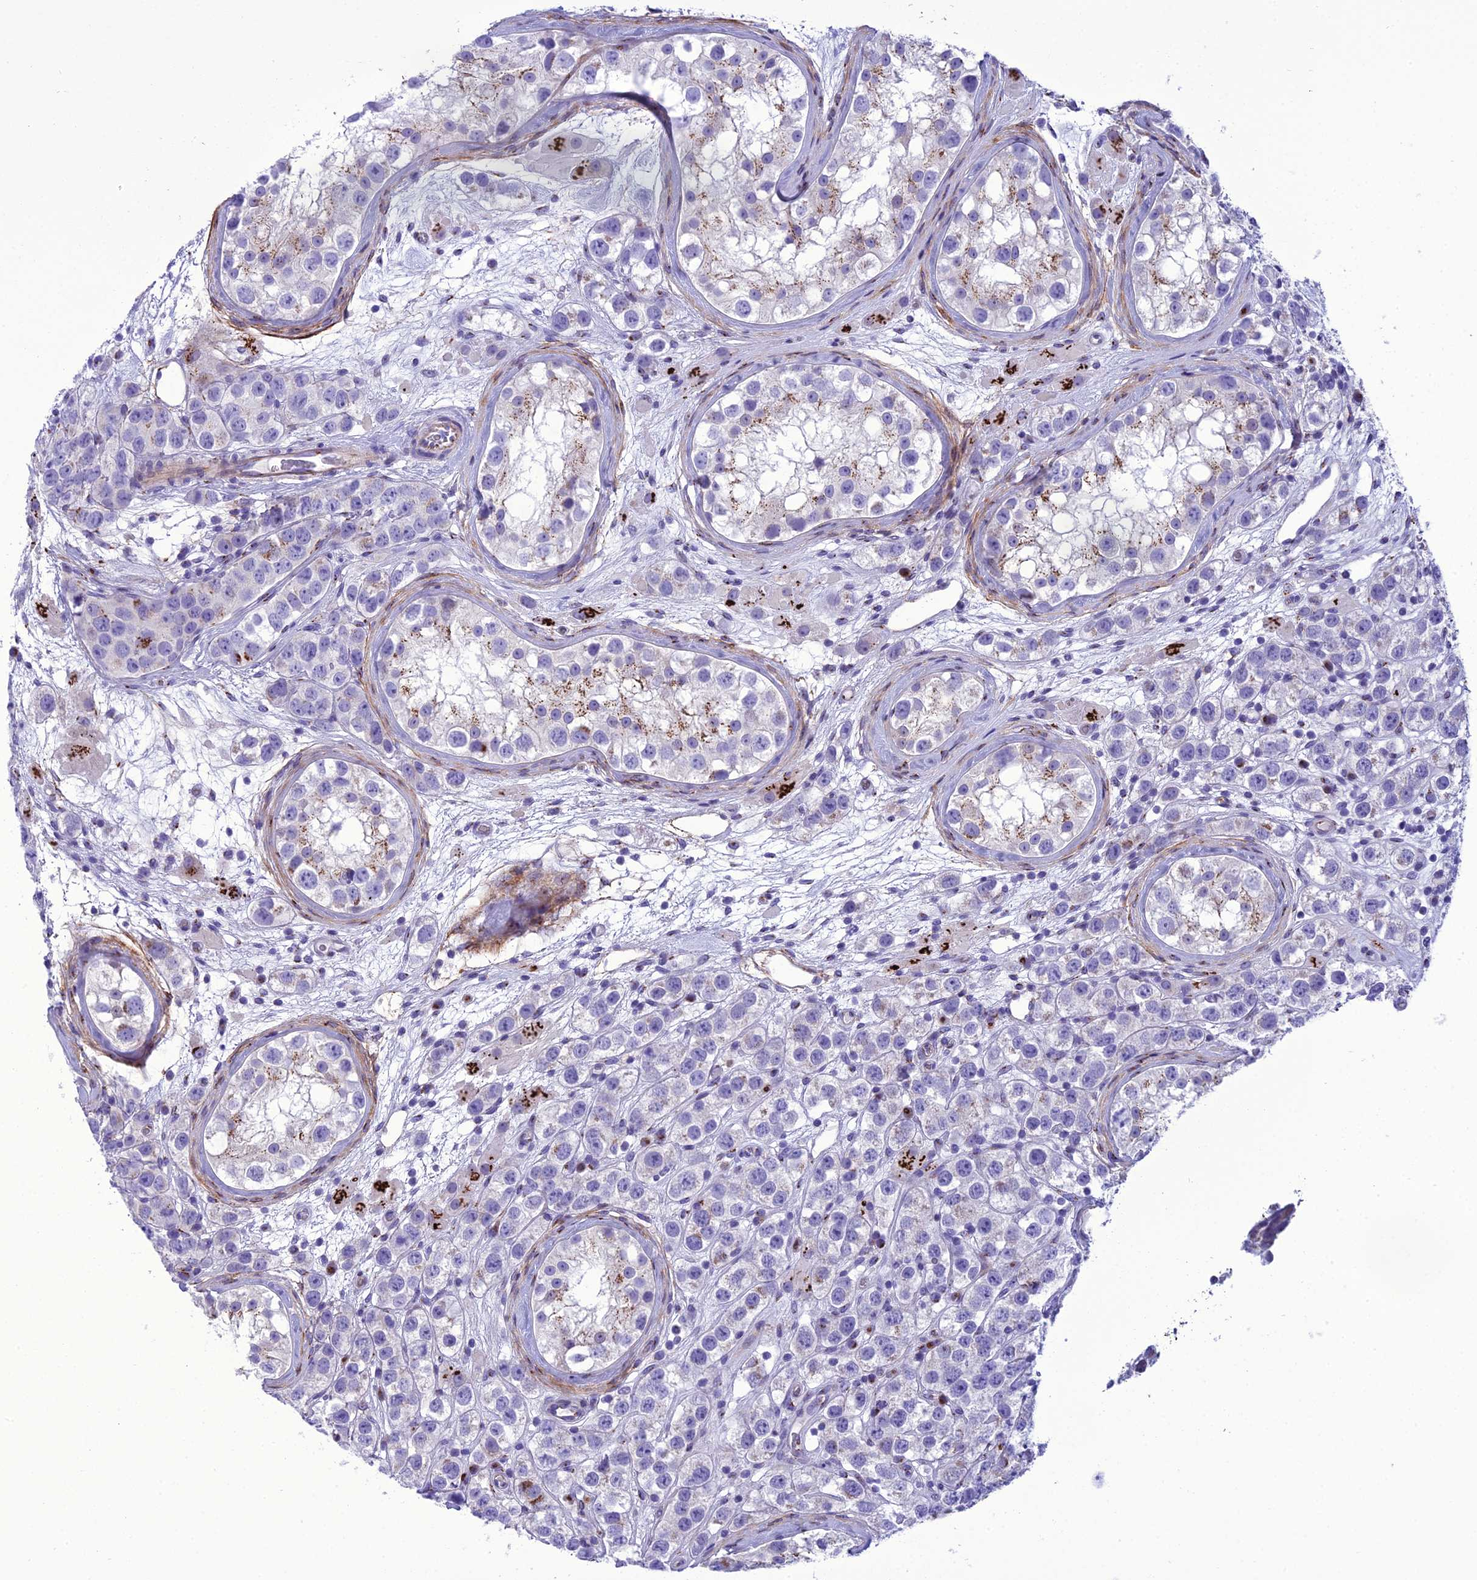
{"staining": {"intensity": "moderate", "quantity": "<25%", "location": "cytoplasmic/membranous"}, "tissue": "testis cancer", "cell_type": "Tumor cells", "image_type": "cancer", "snomed": [{"axis": "morphology", "description": "Seminoma, NOS"}, {"axis": "topography", "description": "Testis"}], "caption": "There is low levels of moderate cytoplasmic/membranous positivity in tumor cells of testis cancer, as demonstrated by immunohistochemical staining (brown color).", "gene": "GOLM2", "patient": {"sex": "male", "age": 28}}